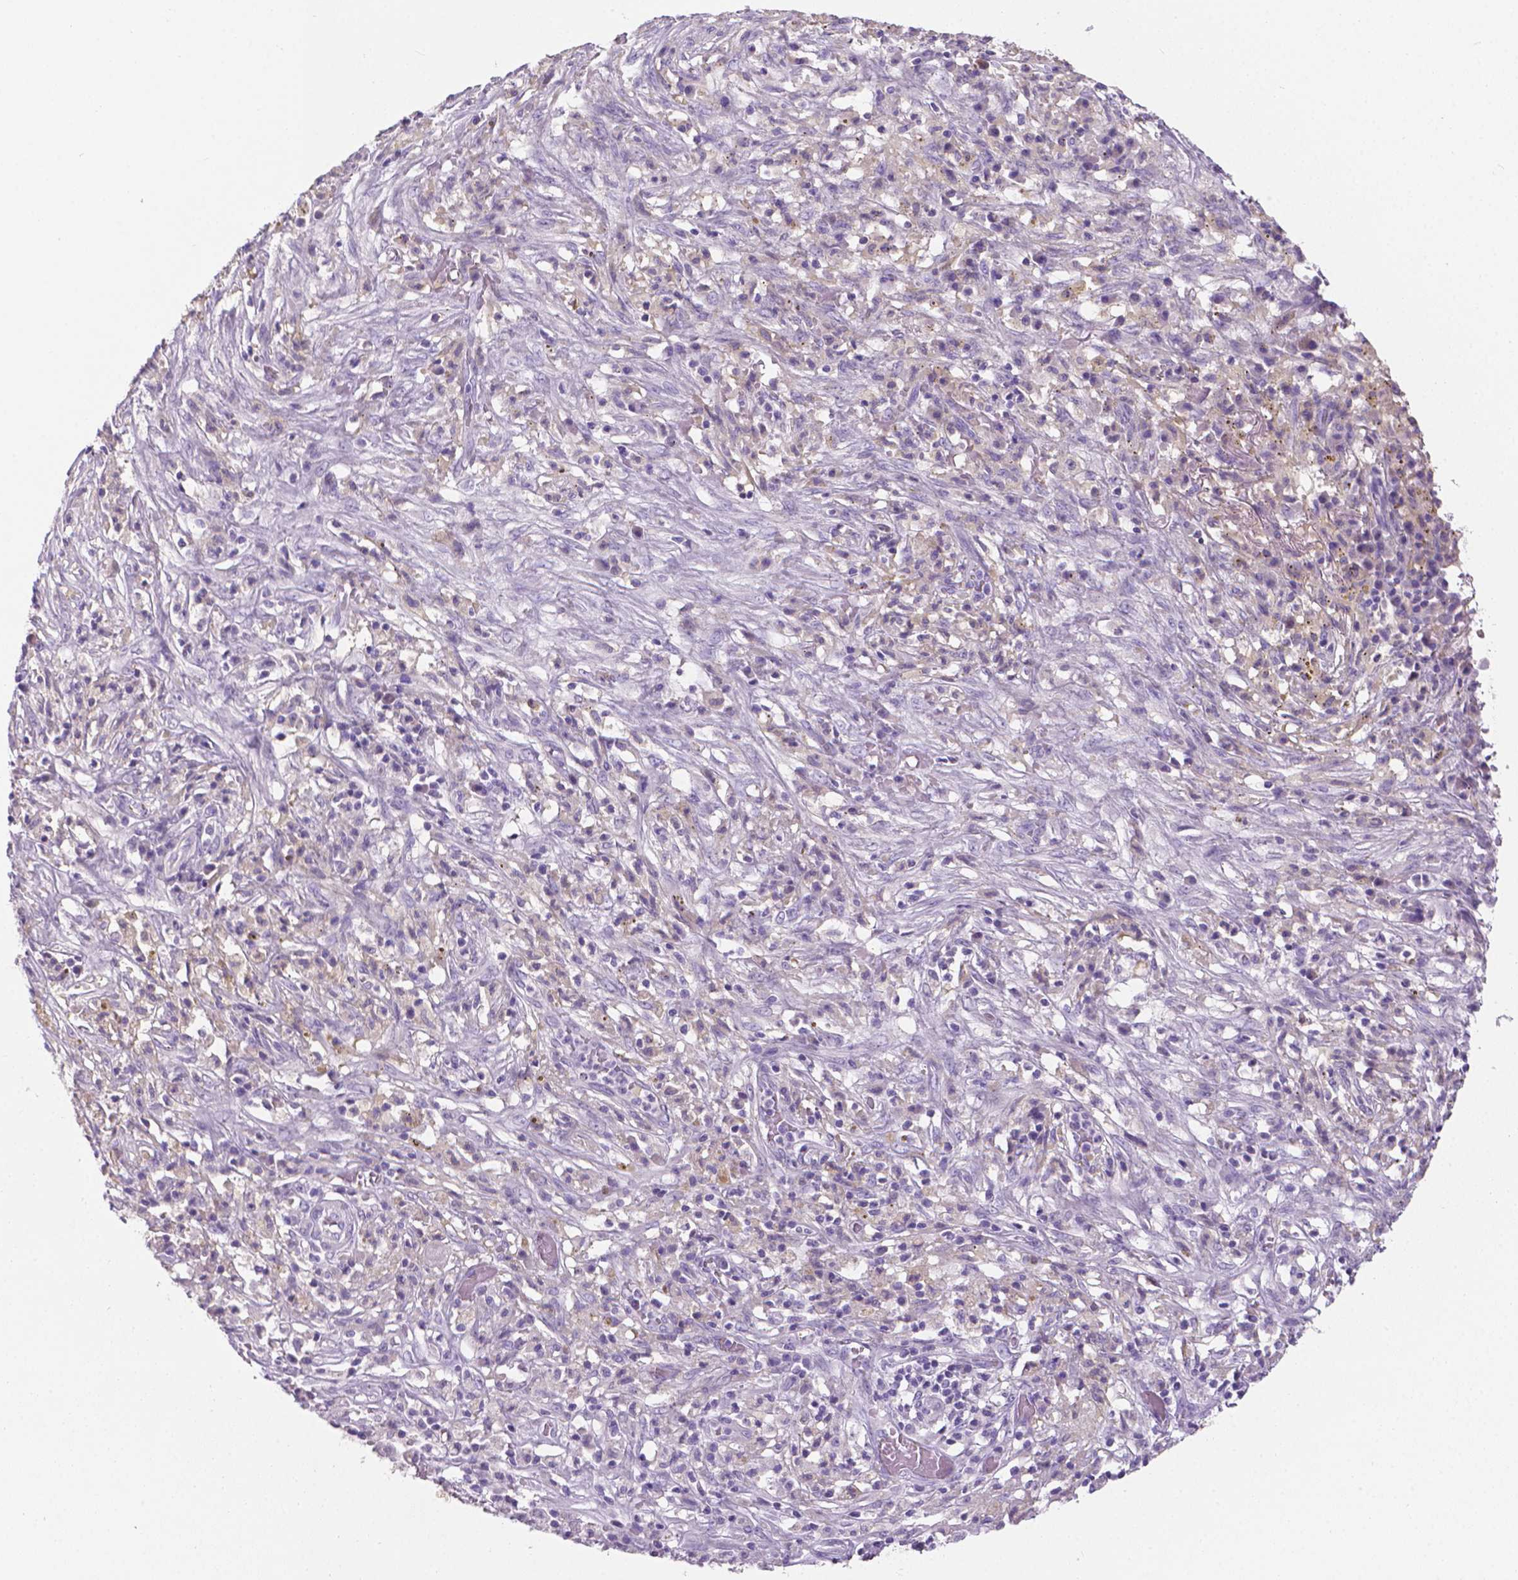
{"staining": {"intensity": "negative", "quantity": "none", "location": "none"}, "tissue": "melanoma", "cell_type": "Tumor cells", "image_type": "cancer", "snomed": [{"axis": "morphology", "description": "Malignant melanoma, NOS"}, {"axis": "topography", "description": "Skin"}], "caption": "Immunohistochemistry (IHC) of human malignant melanoma displays no expression in tumor cells.", "gene": "XPNPEP2", "patient": {"sex": "female", "age": 91}}